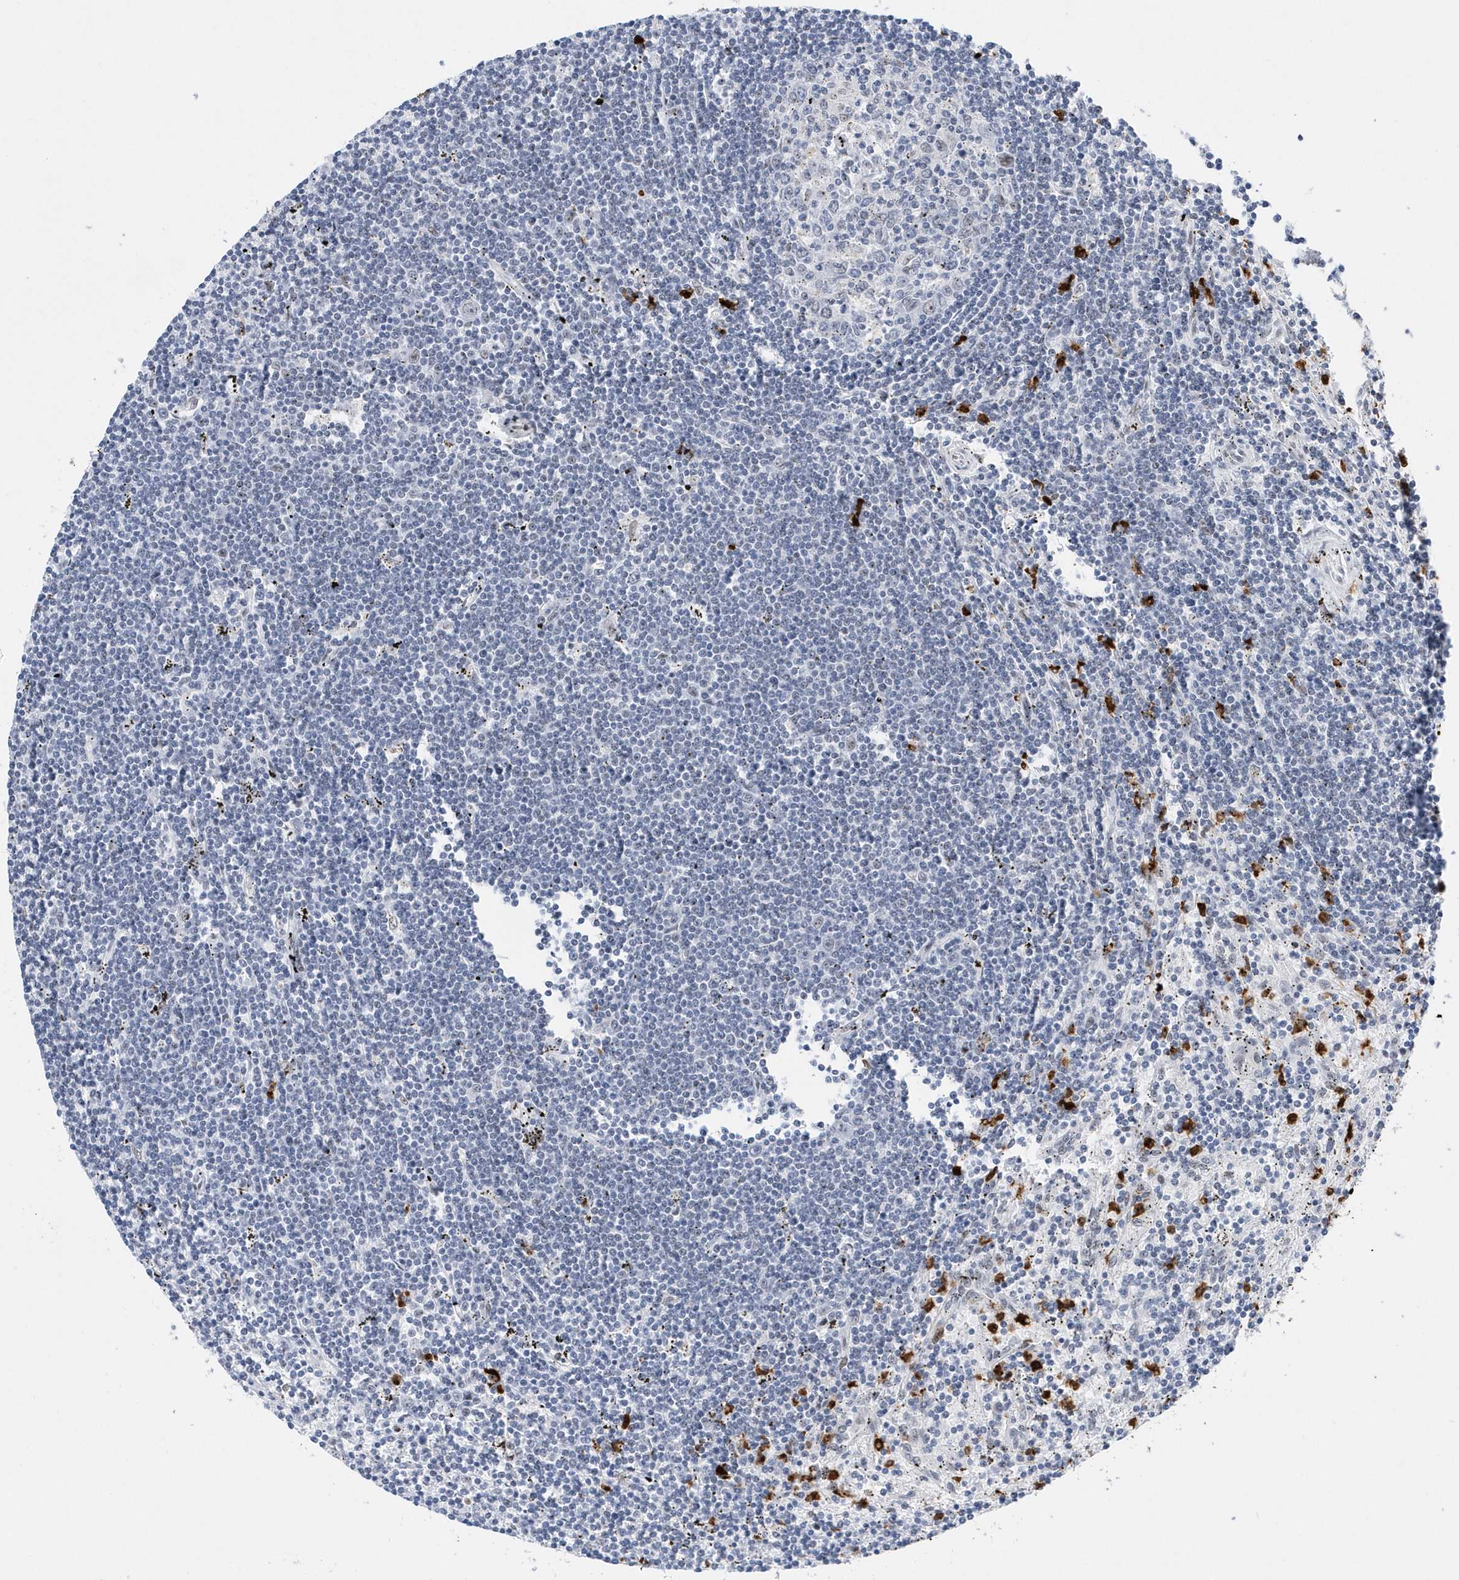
{"staining": {"intensity": "negative", "quantity": "none", "location": "none"}, "tissue": "lymphoma", "cell_type": "Tumor cells", "image_type": "cancer", "snomed": [{"axis": "morphology", "description": "Malignant lymphoma, non-Hodgkin's type, Low grade"}, {"axis": "topography", "description": "Spleen"}], "caption": "Immunohistochemistry micrograph of low-grade malignant lymphoma, non-Hodgkin's type stained for a protein (brown), which exhibits no expression in tumor cells. The staining was performed using DAB to visualize the protein expression in brown, while the nuclei were stained in blue with hematoxylin (Magnification: 20x).", "gene": "RPP30", "patient": {"sex": "male", "age": 76}}